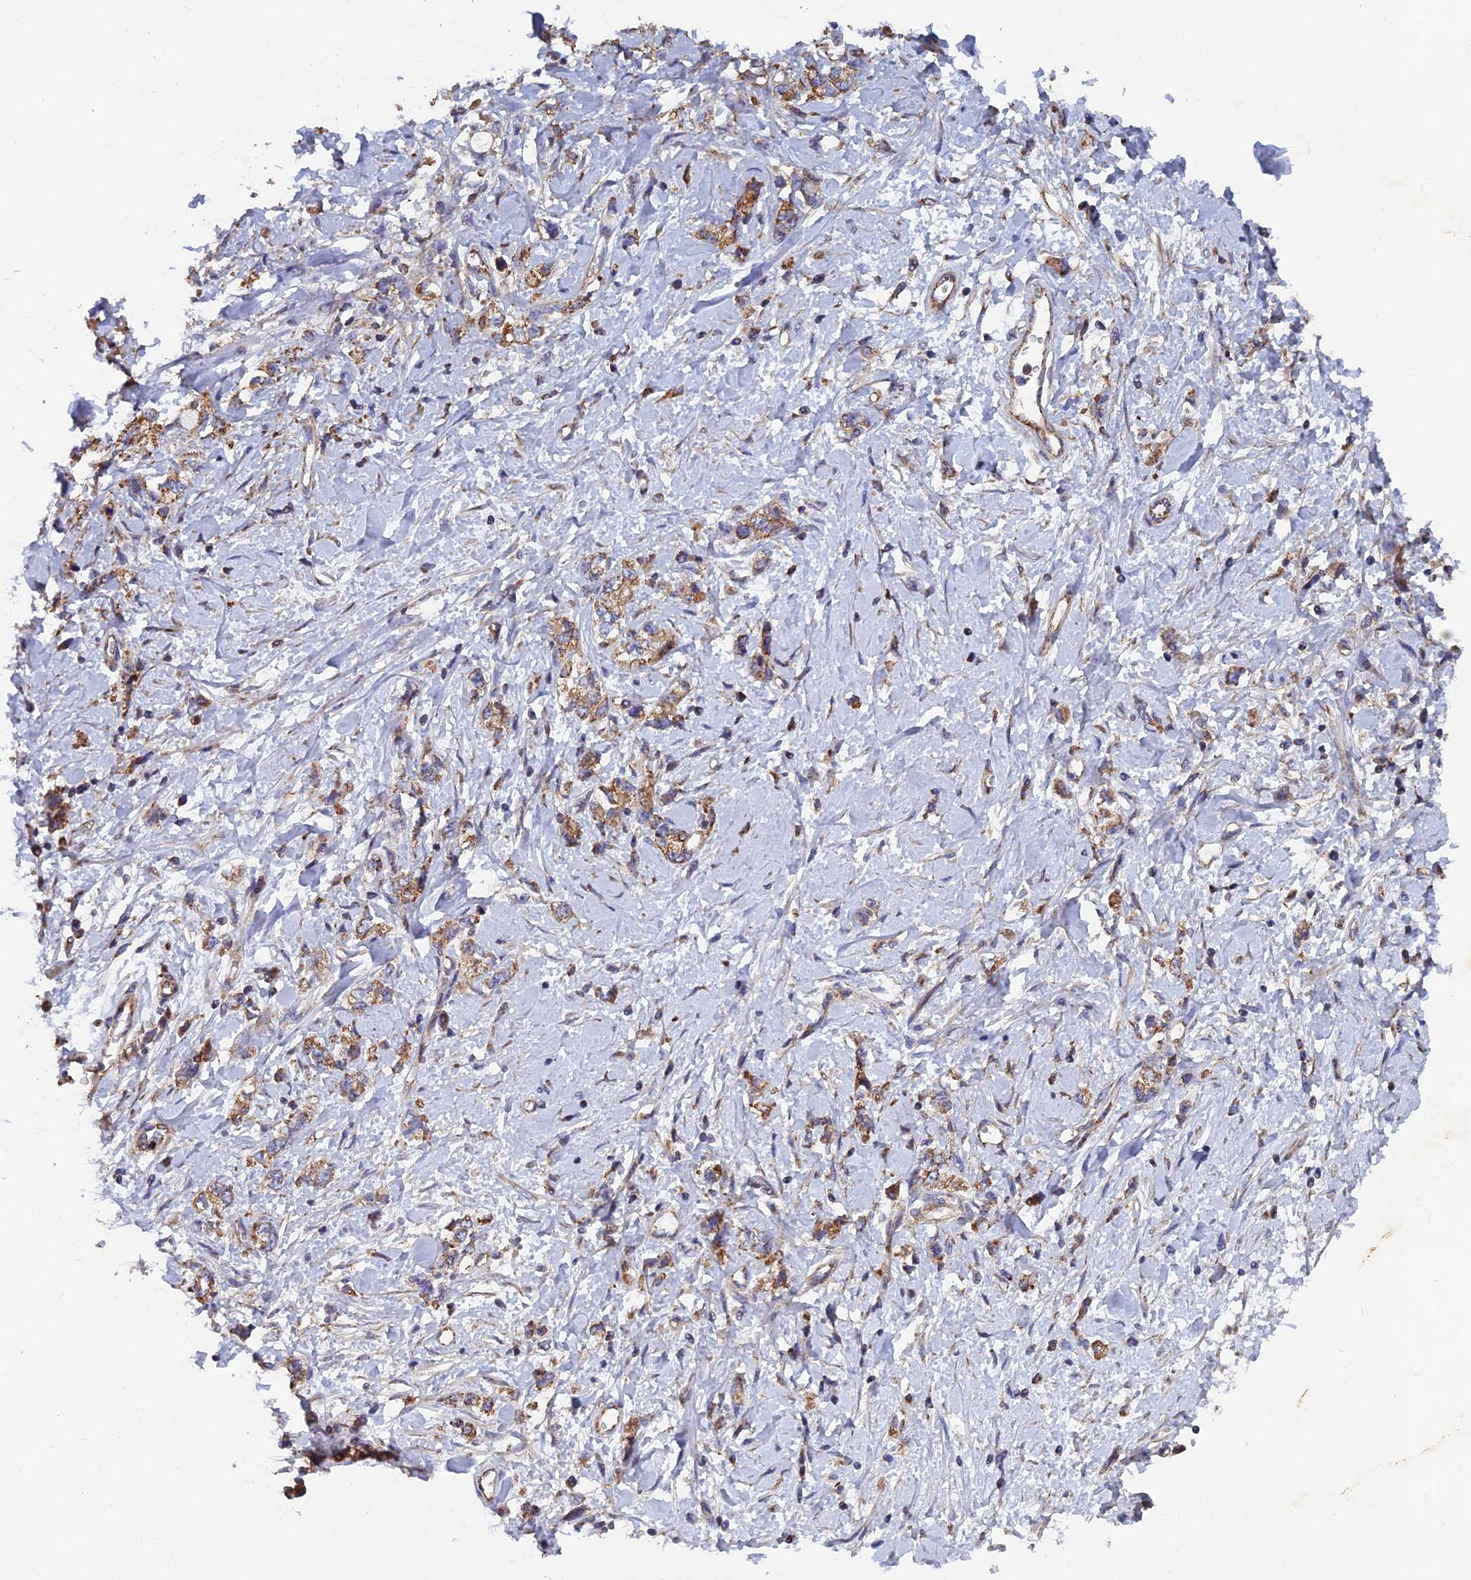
{"staining": {"intensity": "moderate", "quantity": ">75%", "location": "cytoplasmic/membranous"}, "tissue": "stomach cancer", "cell_type": "Tumor cells", "image_type": "cancer", "snomed": [{"axis": "morphology", "description": "Adenocarcinoma, NOS"}, {"axis": "topography", "description": "Stomach"}], "caption": "Immunohistochemistry (IHC) histopathology image of neoplastic tissue: human adenocarcinoma (stomach) stained using immunohistochemistry (IHC) shows medium levels of moderate protein expression localized specifically in the cytoplasmic/membranous of tumor cells, appearing as a cytoplasmic/membranous brown color.", "gene": "MRPS9", "patient": {"sex": "female", "age": 76}}